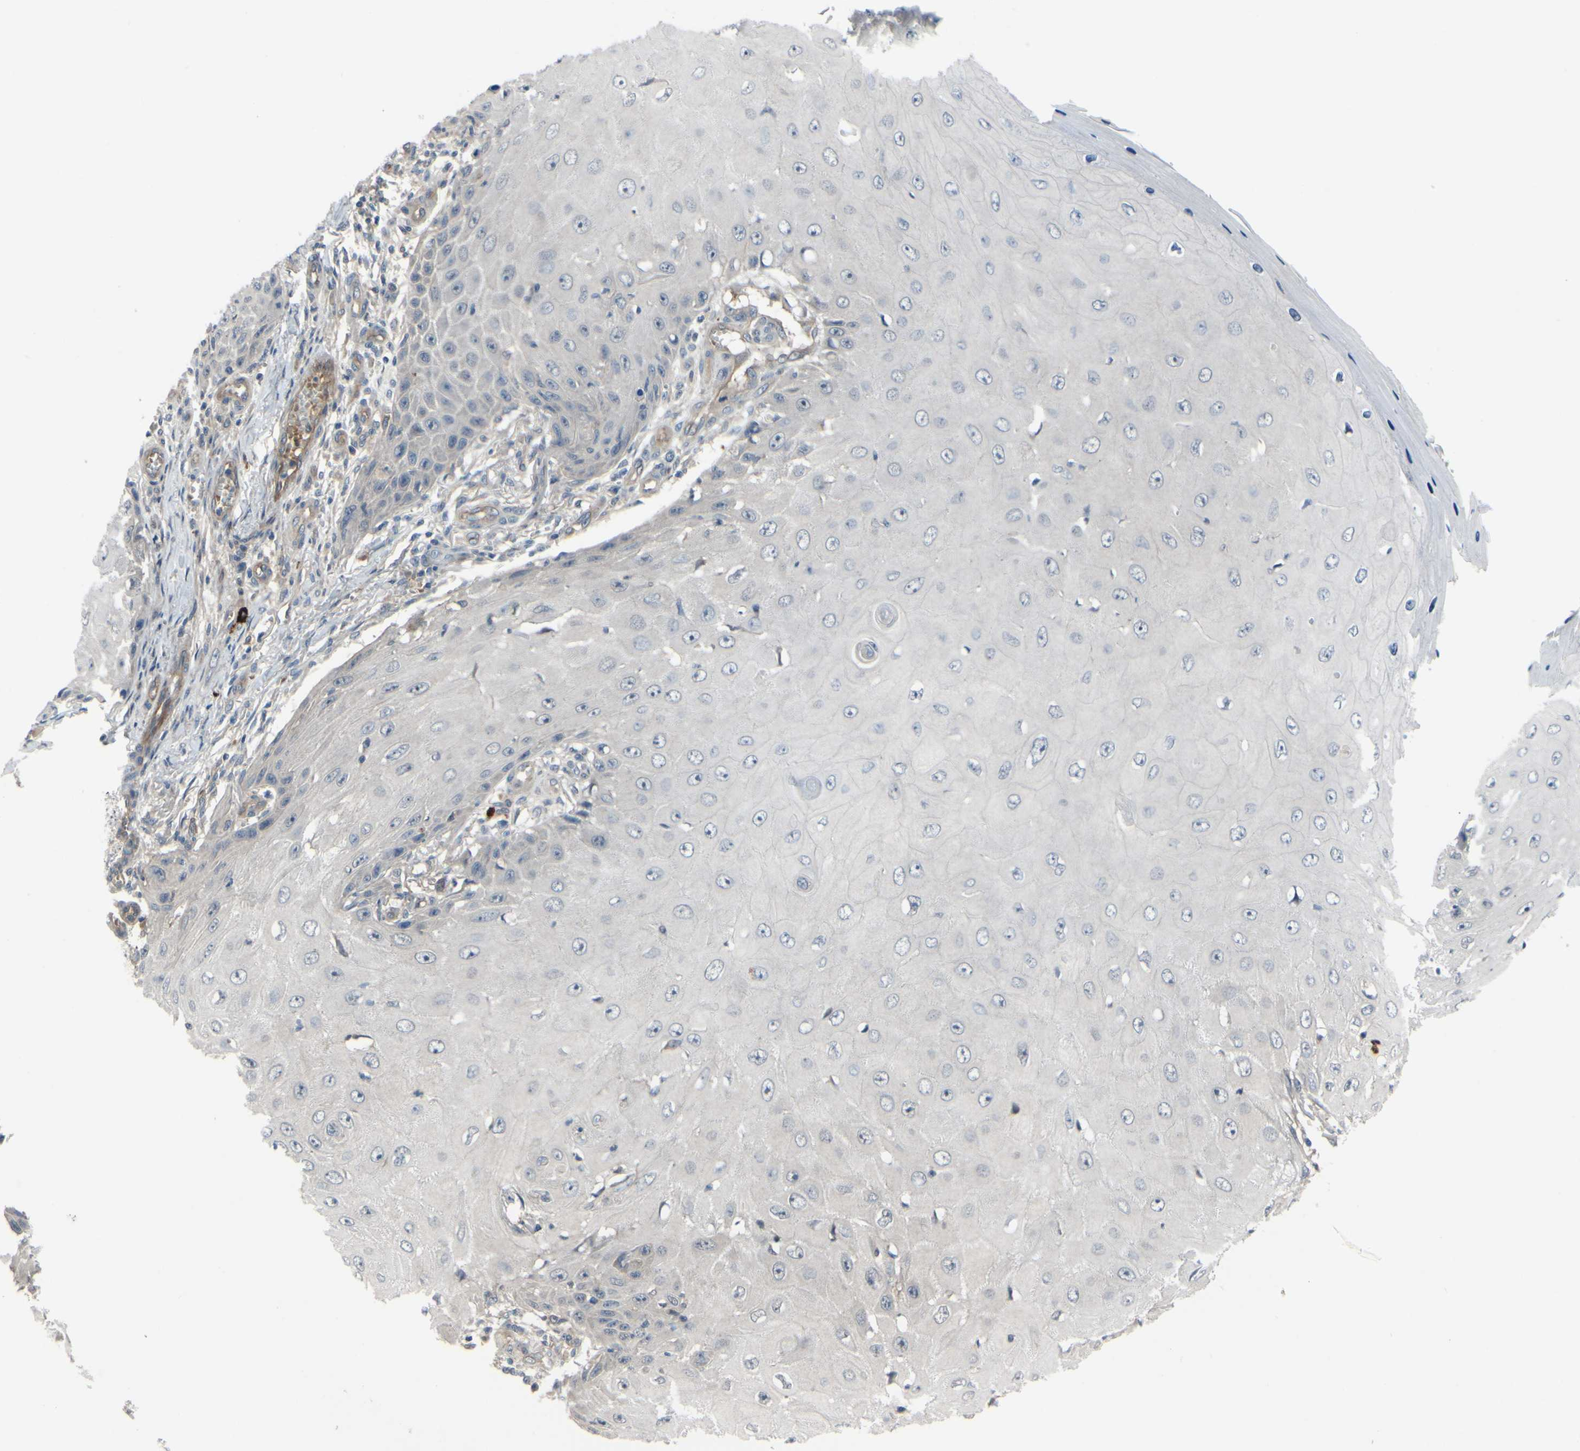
{"staining": {"intensity": "negative", "quantity": "none", "location": "none"}, "tissue": "skin cancer", "cell_type": "Tumor cells", "image_type": "cancer", "snomed": [{"axis": "morphology", "description": "Squamous cell carcinoma, NOS"}, {"axis": "topography", "description": "Skin"}], "caption": "Skin squamous cell carcinoma stained for a protein using immunohistochemistry (IHC) demonstrates no expression tumor cells.", "gene": "COMMD9", "patient": {"sex": "female", "age": 73}}